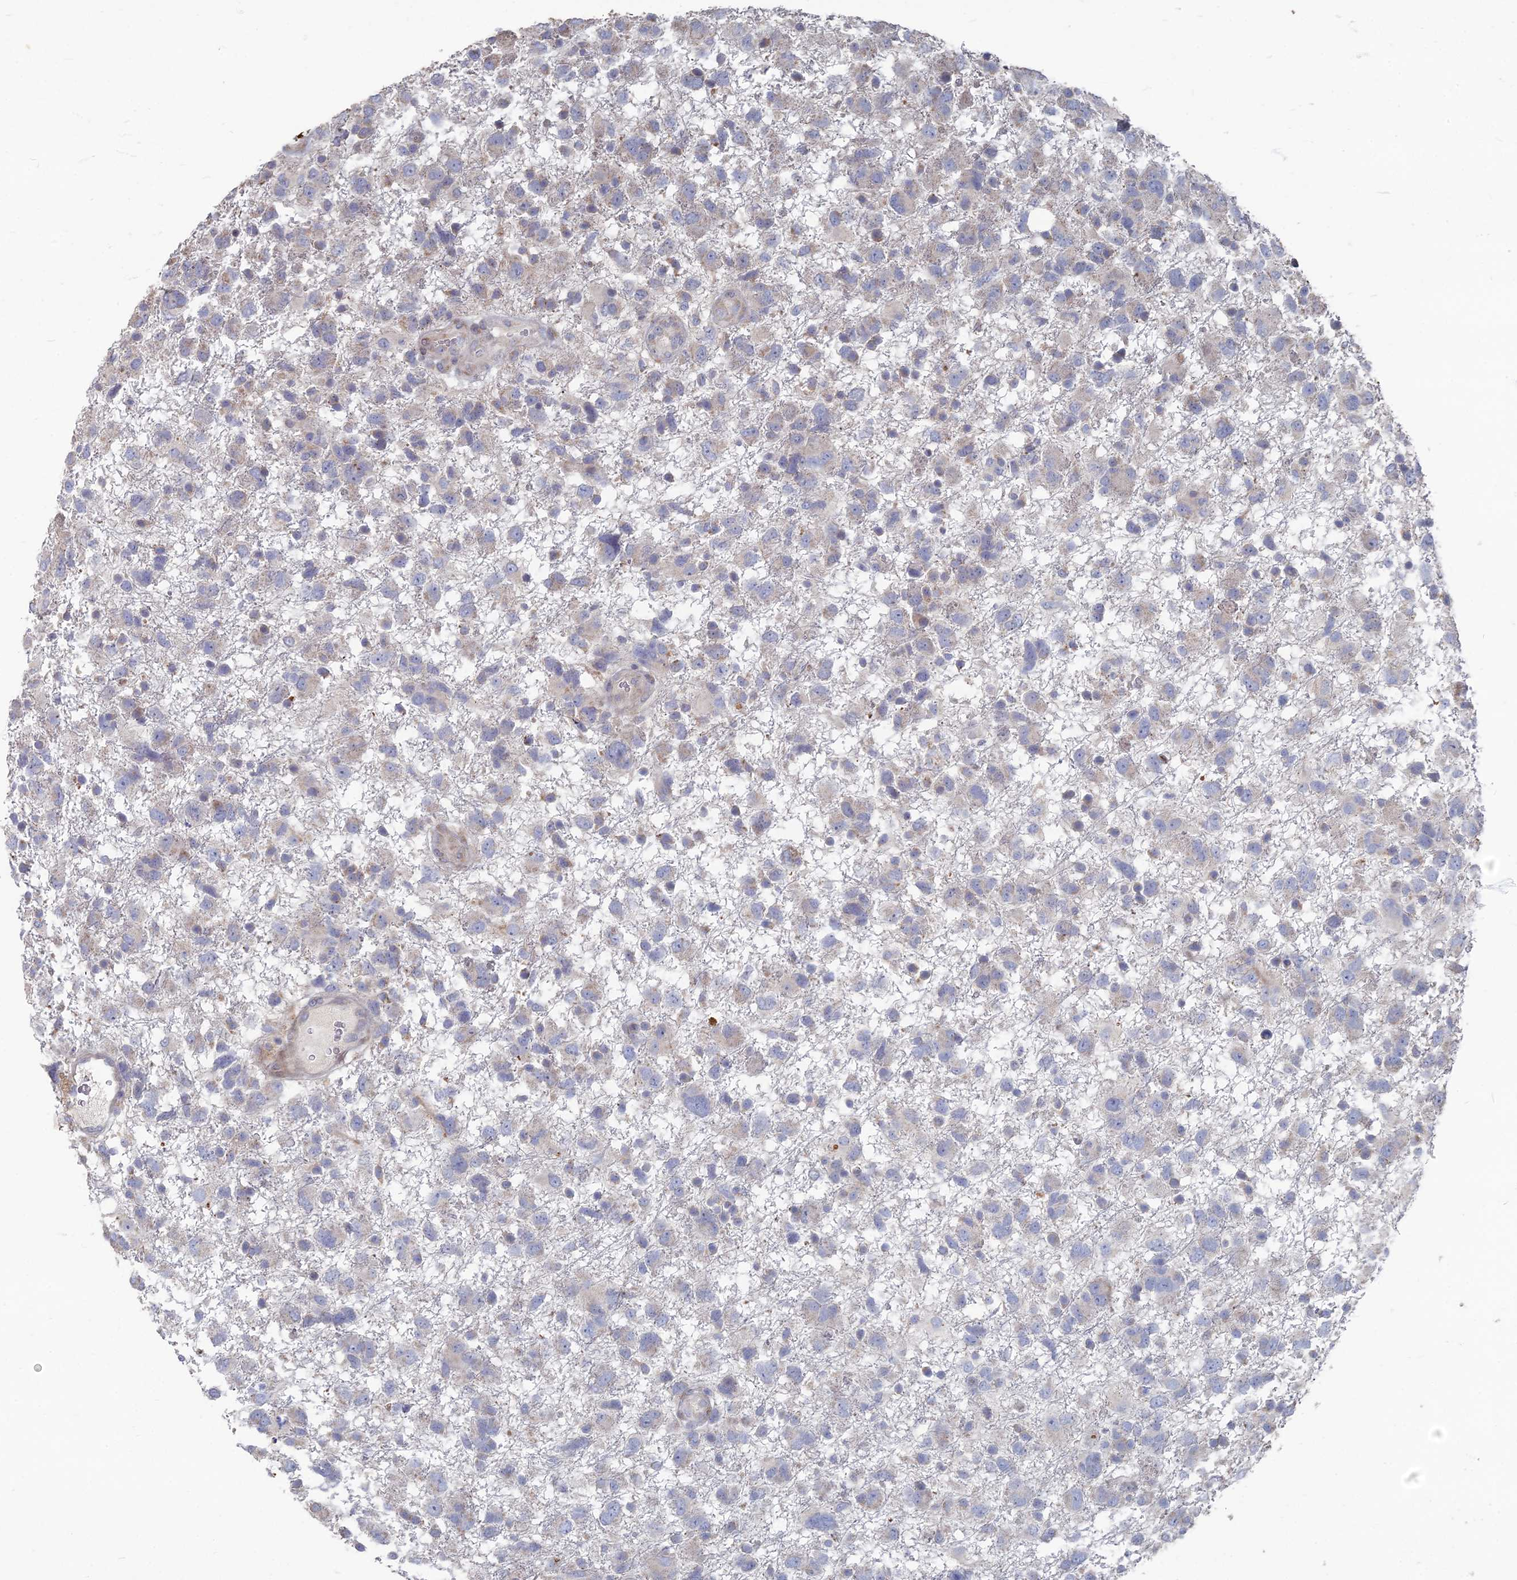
{"staining": {"intensity": "weak", "quantity": "<25%", "location": "cytoplasmic/membranous"}, "tissue": "glioma", "cell_type": "Tumor cells", "image_type": "cancer", "snomed": [{"axis": "morphology", "description": "Glioma, malignant, High grade"}, {"axis": "topography", "description": "Brain"}], "caption": "This micrograph is of glioma stained with IHC to label a protein in brown with the nuclei are counter-stained blue. There is no positivity in tumor cells. Brightfield microscopy of immunohistochemistry (IHC) stained with DAB (brown) and hematoxylin (blue), captured at high magnification.", "gene": "TMEM128", "patient": {"sex": "male", "age": 61}}